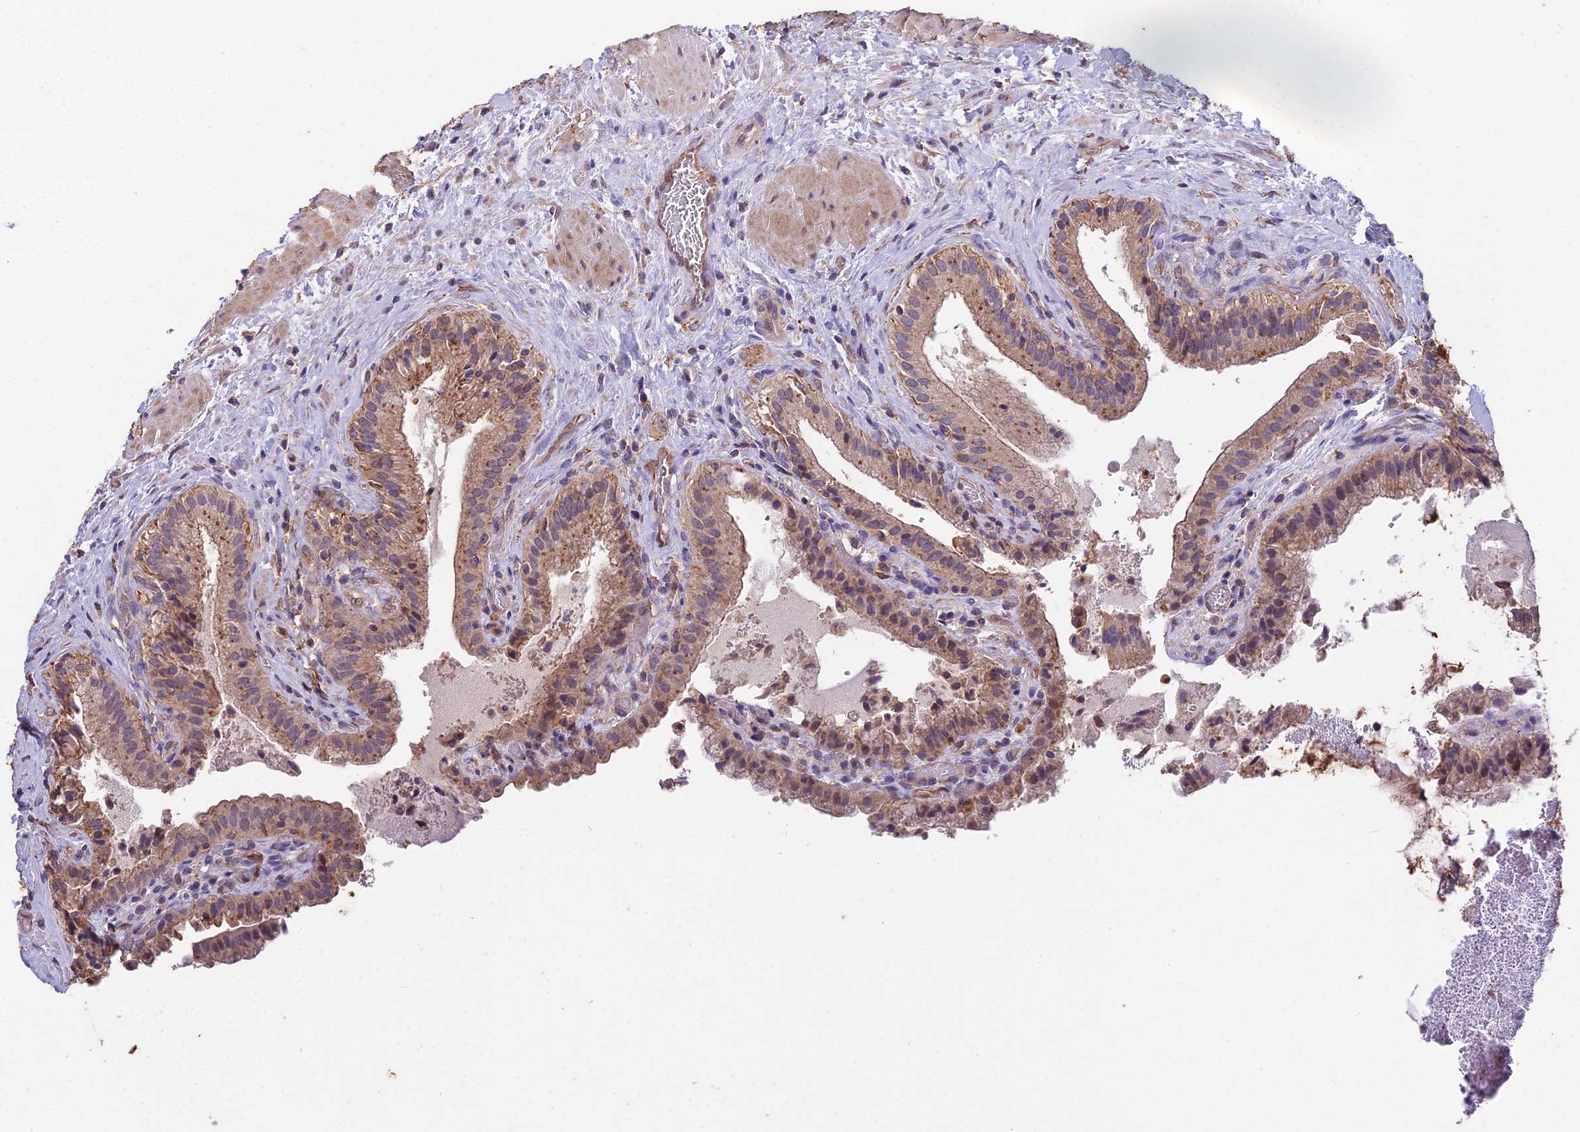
{"staining": {"intensity": "moderate", "quantity": ">75%", "location": "cytoplasmic/membranous"}, "tissue": "gallbladder", "cell_type": "Glandular cells", "image_type": "normal", "snomed": [{"axis": "morphology", "description": "Normal tissue, NOS"}, {"axis": "topography", "description": "Gallbladder"}], "caption": "This photomicrograph shows immunohistochemistry (IHC) staining of unremarkable gallbladder, with medium moderate cytoplasmic/membranous expression in approximately >75% of glandular cells.", "gene": "CEMIP2", "patient": {"sex": "male", "age": 24}}